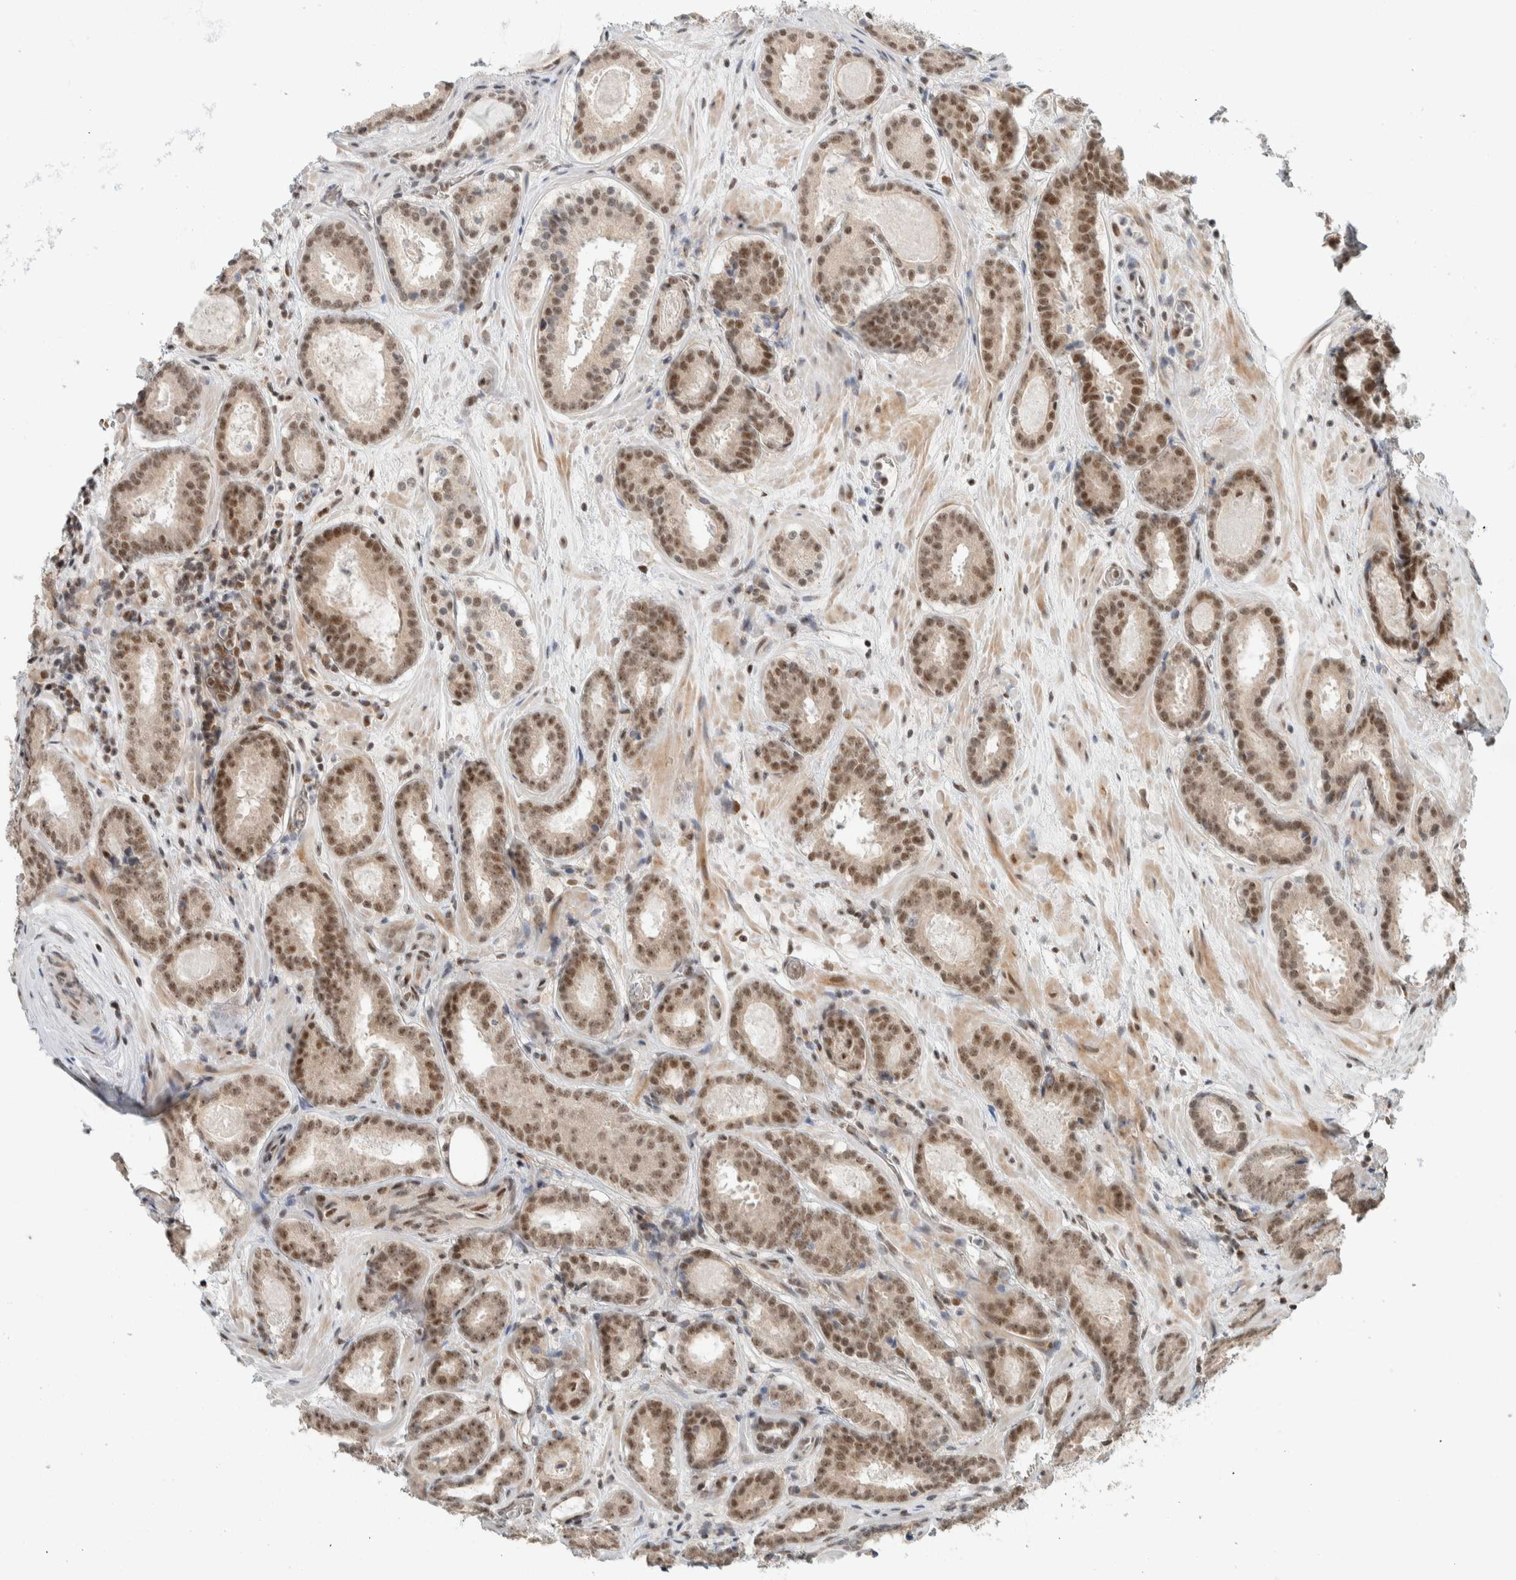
{"staining": {"intensity": "moderate", "quantity": ">75%", "location": "nuclear"}, "tissue": "prostate cancer", "cell_type": "Tumor cells", "image_type": "cancer", "snomed": [{"axis": "morphology", "description": "Adenocarcinoma, Low grade"}, {"axis": "topography", "description": "Prostate"}], "caption": "Brown immunohistochemical staining in human prostate cancer exhibits moderate nuclear staining in approximately >75% of tumor cells.", "gene": "ZBTB2", "patient": {"sex": "male", "age": 69}}